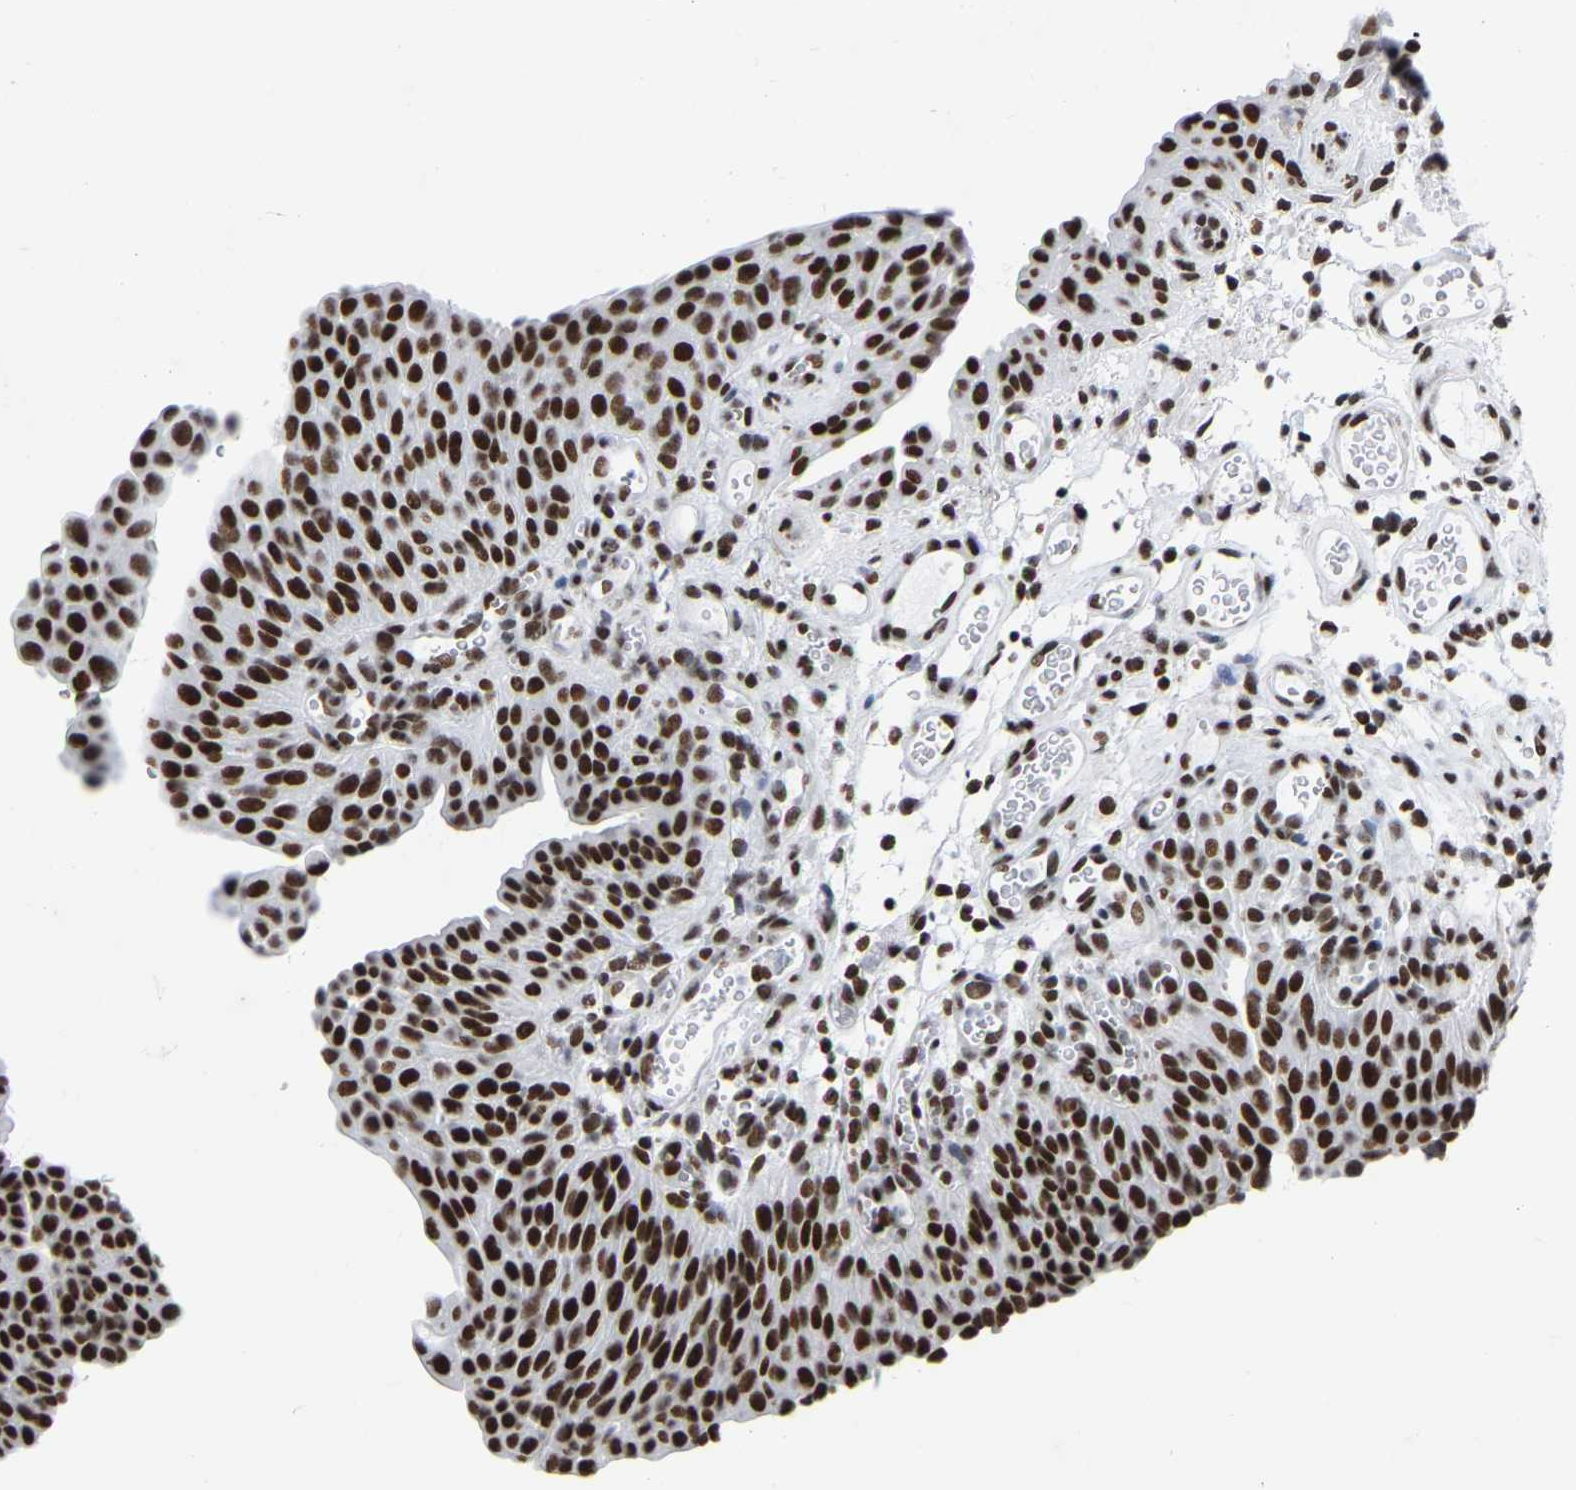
{"staining": {"intensity": "strong", "quantity": ">75%", "location": "nuclear"}, "tissue": "urothelial cancer", "cell_type": "Tumor cells", "image_type": "cancer", "snomed": [{"axis": "morphology", "description": "Urothelial carcinoma, Low grade"}, {"axis": "morphology", "description": "Urothelial carcinoma, High grade"}, {"axis": "topography", "description": "Urinary bladder"}], "caption": "Brown immunohistochemical staining in human urothelial cancer exhibits strong nuclear positivity in about >75% of tumor cells.", "gene": "PRCC", "patient": {"sex": "male", "age": 35}}